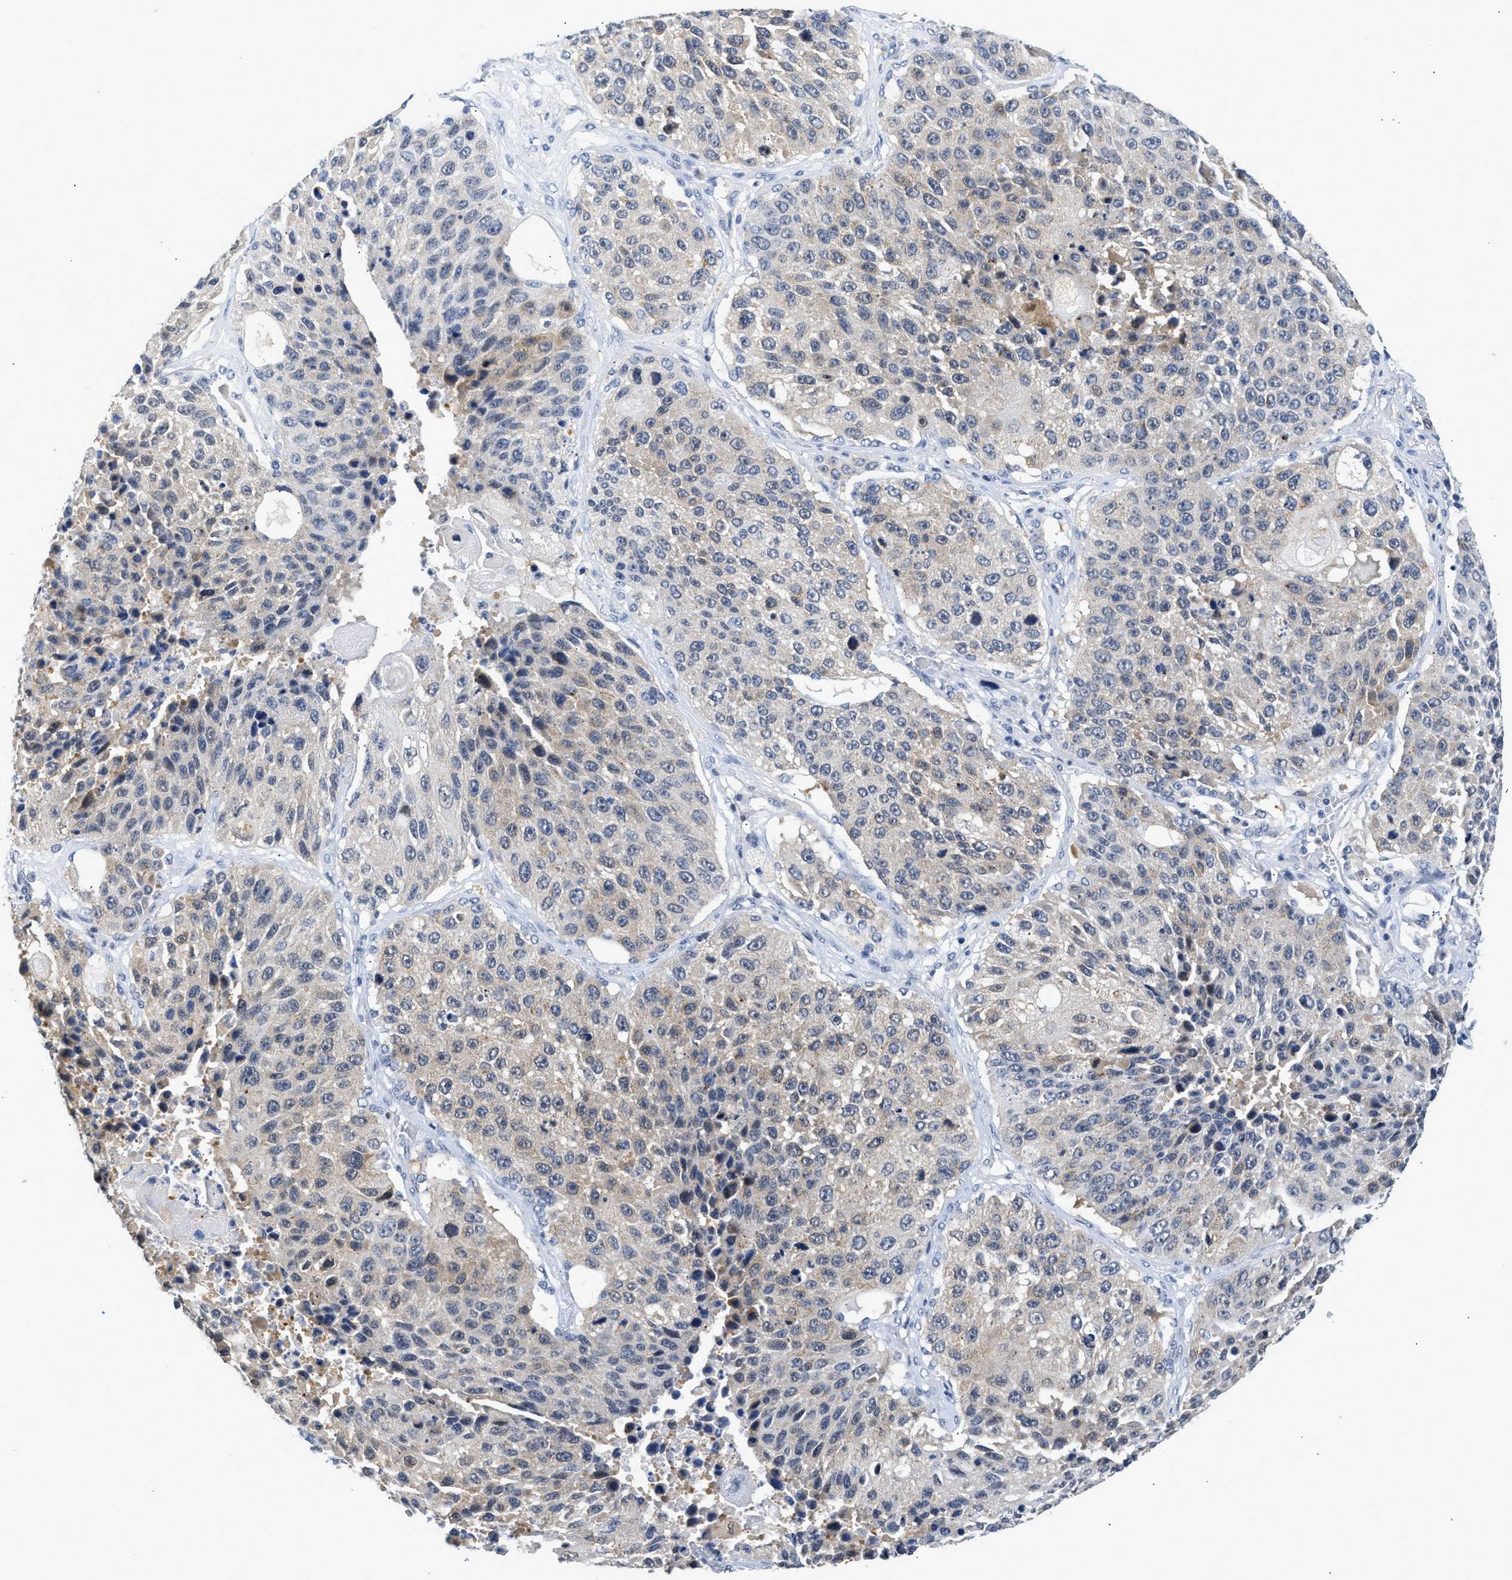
{"staining": {"intensity": "weak", "quantity": "<25%", "location": "cytoplasmic/membranous"}, "tissue": "lung cancer", "cell_type": "Tumor cells", "image_type": "cancer", "snomed": [{"axis": "morphology", "description": "Squamous cell carcinoma, NOS"}, {"axis": "topography", "description": "Lung"}], "caption": "Squamous cell carcinoma (lung) stained for a protein using immunohistochemistry reveals no staining tumor cells.", "gene": "PPM1L", "patient": {"sex": "male", "age": 61}}